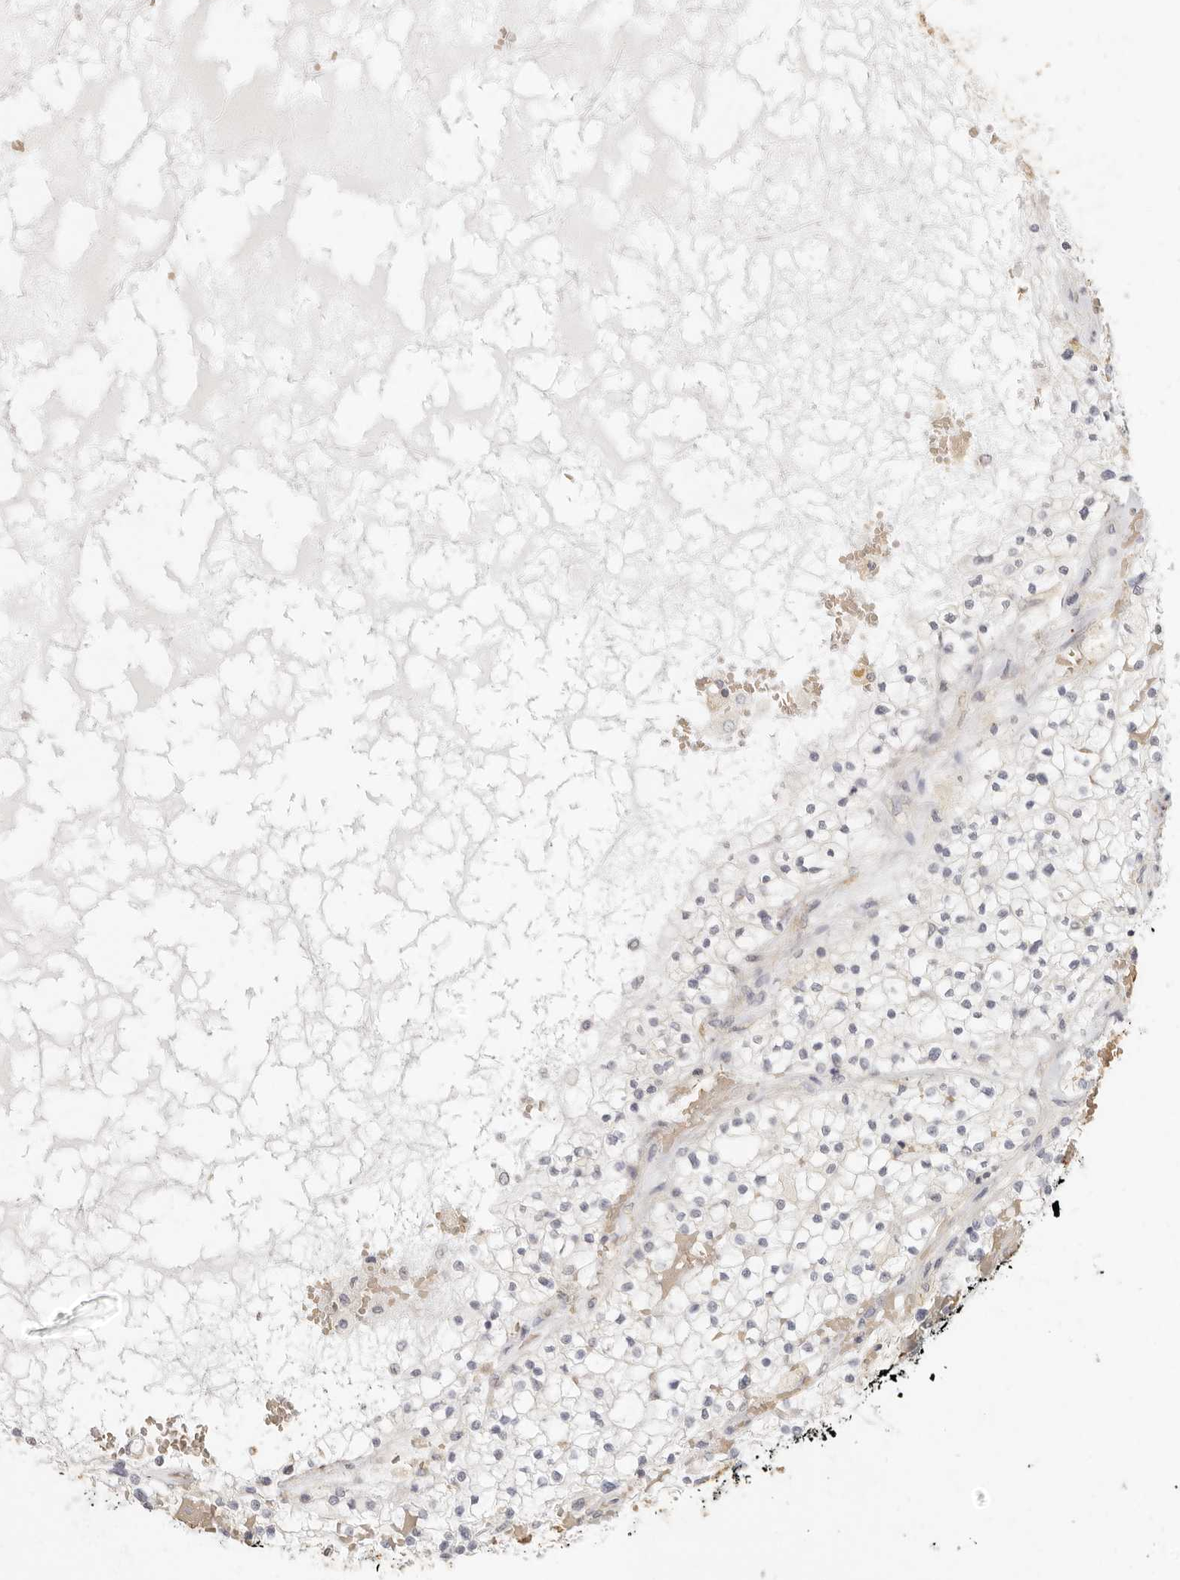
{"staining": {"intensity": "negative", "quantity": "none", "location": "none"}, "tissue": "renal cancer", "cell_type": "Tumor cells", "image_type": "cancer", "snomed": [{"axis": "morphology", "description": "Normal tissue, NOS"}, {"axis": "morphology", "description": "Adenocarcinoma, NOS"}, {"axis": "topography", "description": "Kidney"}], "caption": "High power microscopy image of an IHC micrograph of adenocarcinoma (renal), revealing no significant expression in tumor cells. (Immunohistochemistry (ihc), brightfield microscopy, high magnification).", "gene": "NIBAN1", "patient": {"sex": "male", "age": 68}}